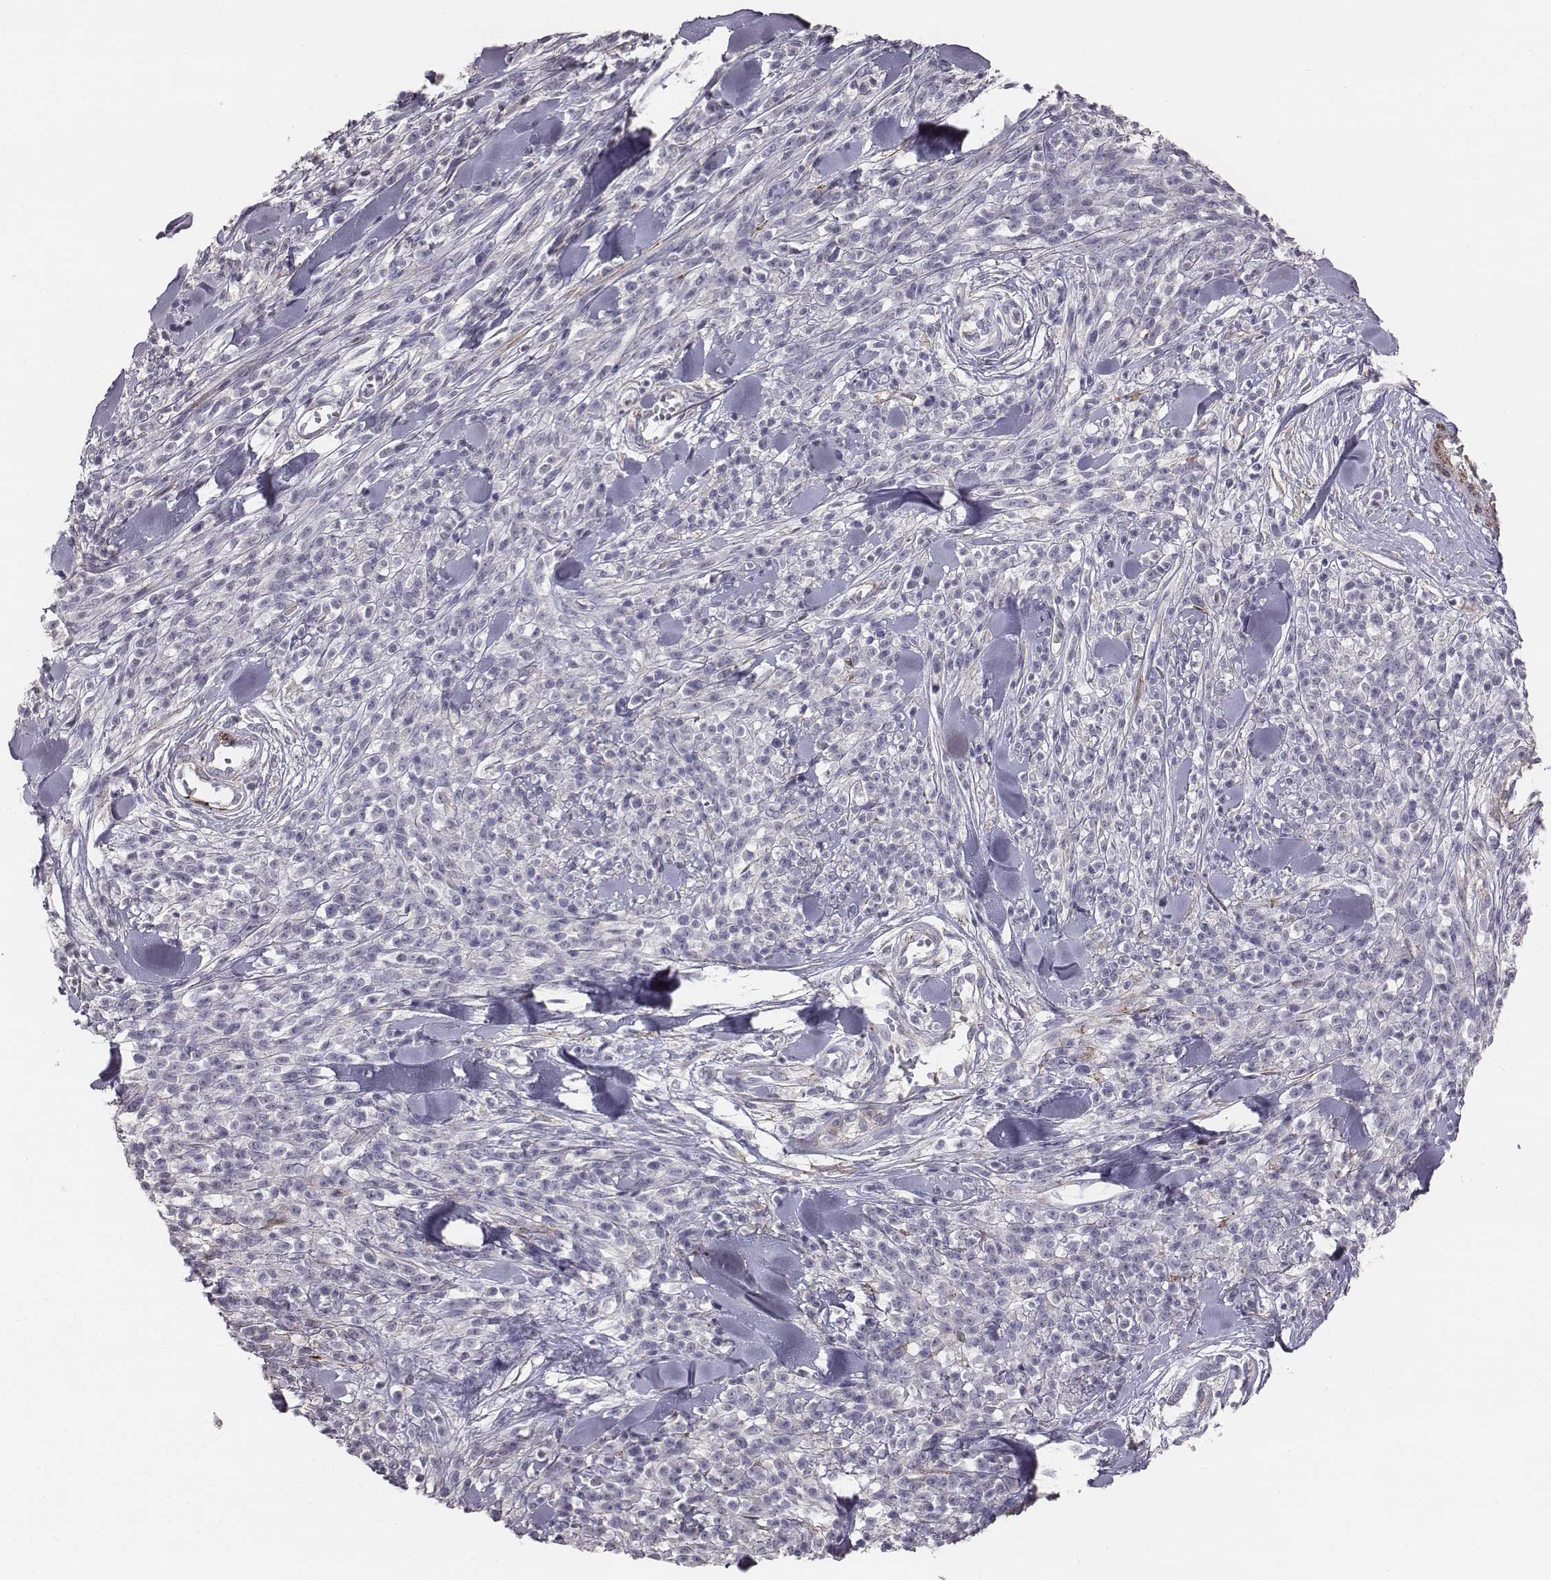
{"staining": {"intensity": "negative", "quantity": "none", "location": "none"}, "tissue": "melanoma", "cell_type": "Tumor cells", "image_type": "cancer", "snomed": [{"axis": "morphology", "description": "Malignant melanoma, NOS"}, {"axis": "topography", "description": "Skin"}, {"axis": "topography", "description": "Skin of trunk"}], "caption": "Immunohistochemistry image of human melanoma stained for a protein (brown), which exhibits no positivity in tumor cells. Brightfield microscopy of IHC stained with DAB (3,3'-diaminobenzidine) (brown) and hematoxylin (blue), captured at high magnification.", "gene": "PRKCZ", "patient": {"sex": "male", "age": 74}}